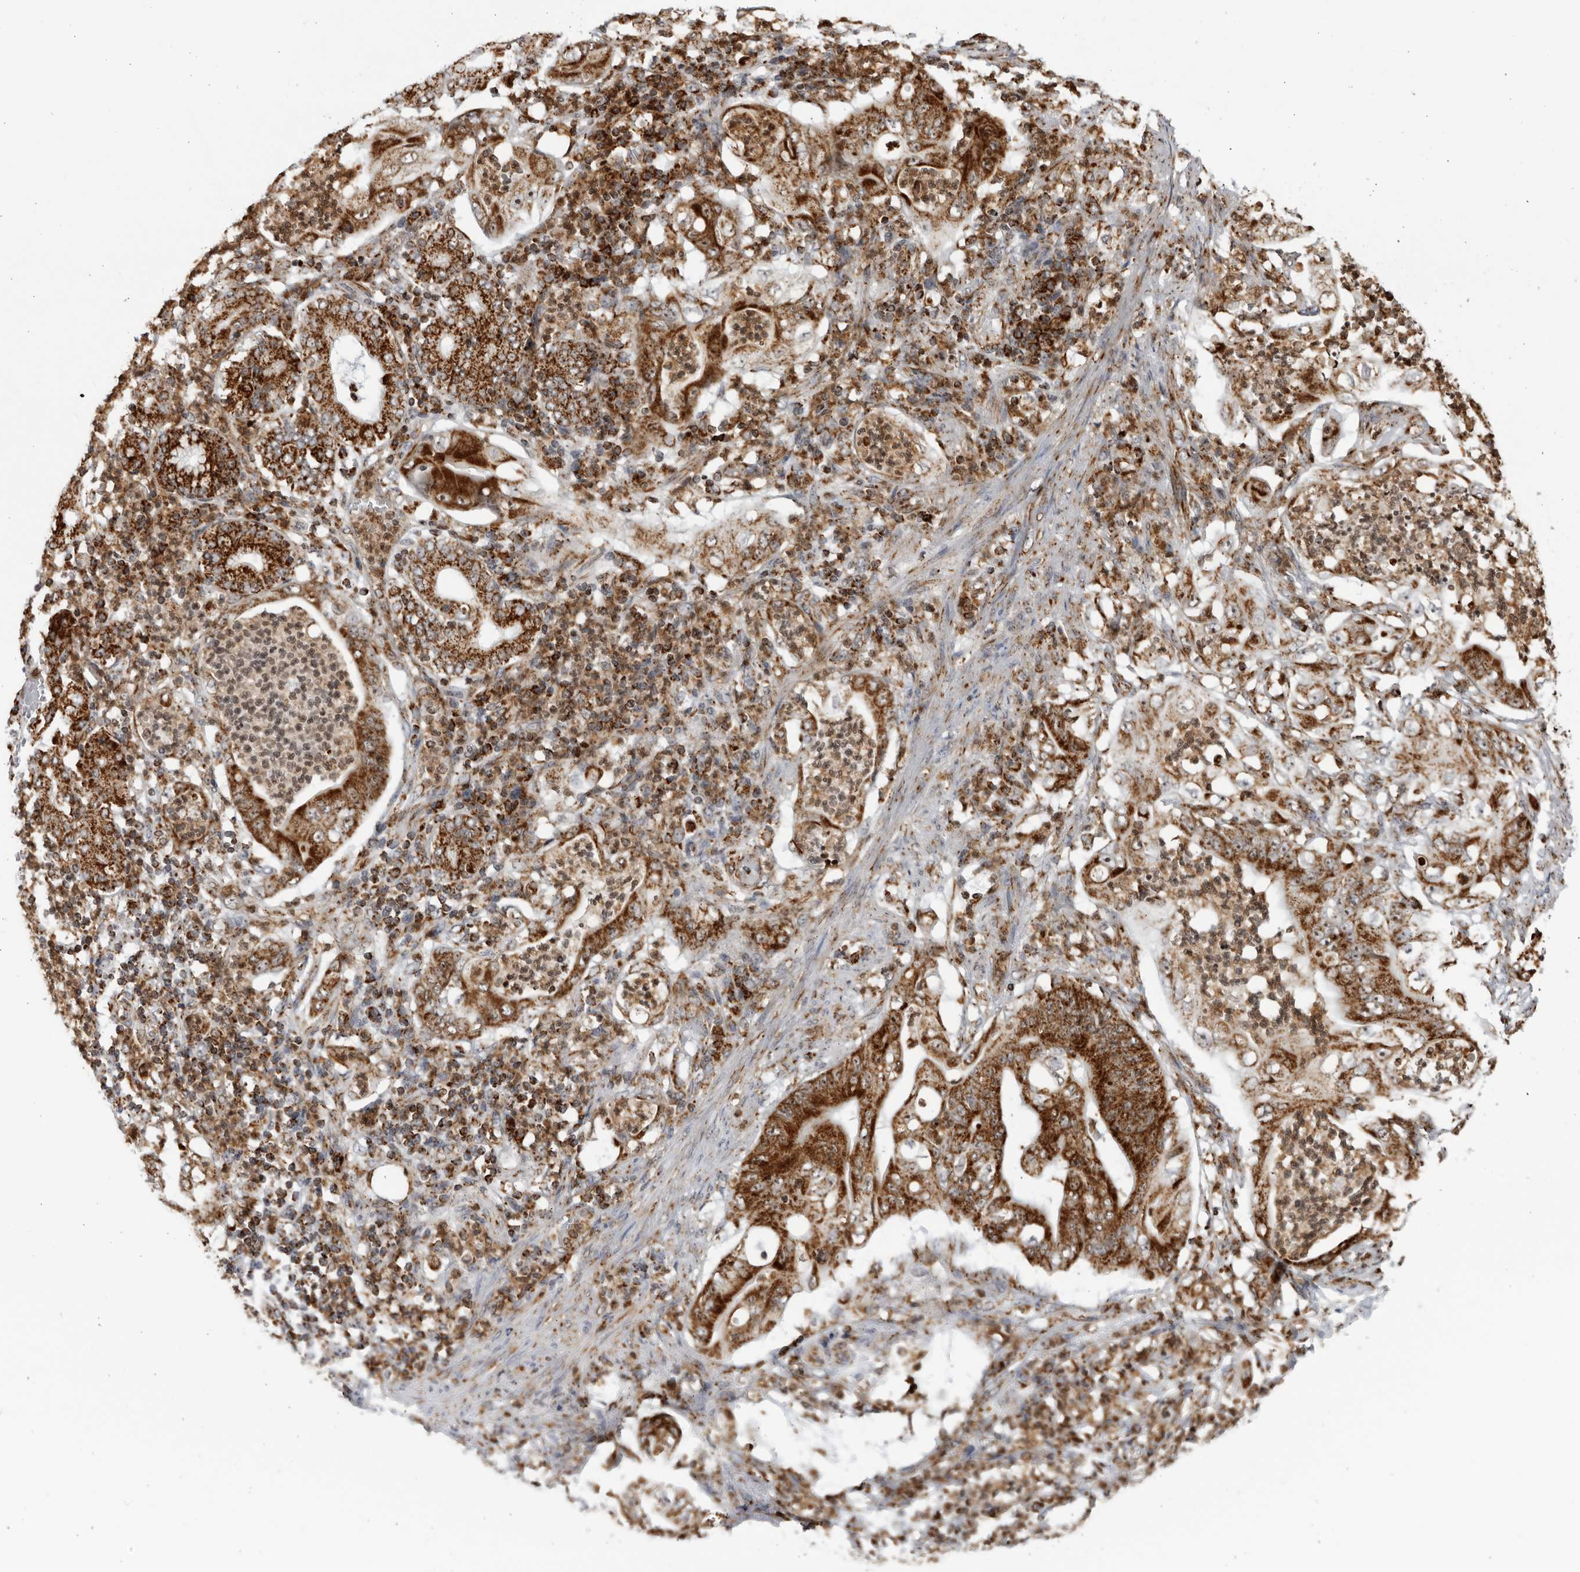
{"staining": {"intensity": "strong", "quantity": ">75%", "location": "cytoplasmic/membranous"}, "tissue": "stomach cancer", "cell_type": "Tumor cells", "image_type": "cancer", "snomed": [{"axis": "morphology", "description": "Adenocarcinoma, NOS"}, {"axis": "topography", "description": "Stomach"}], "caption": "About >75% of tumor cells in stomach cancer reveal strong cytoplasmic/membranous protein positivity as visualized by brown immunohistochemical staining.", "gene": "RBM34", "patient": {"sex": "female", "age": 73}}